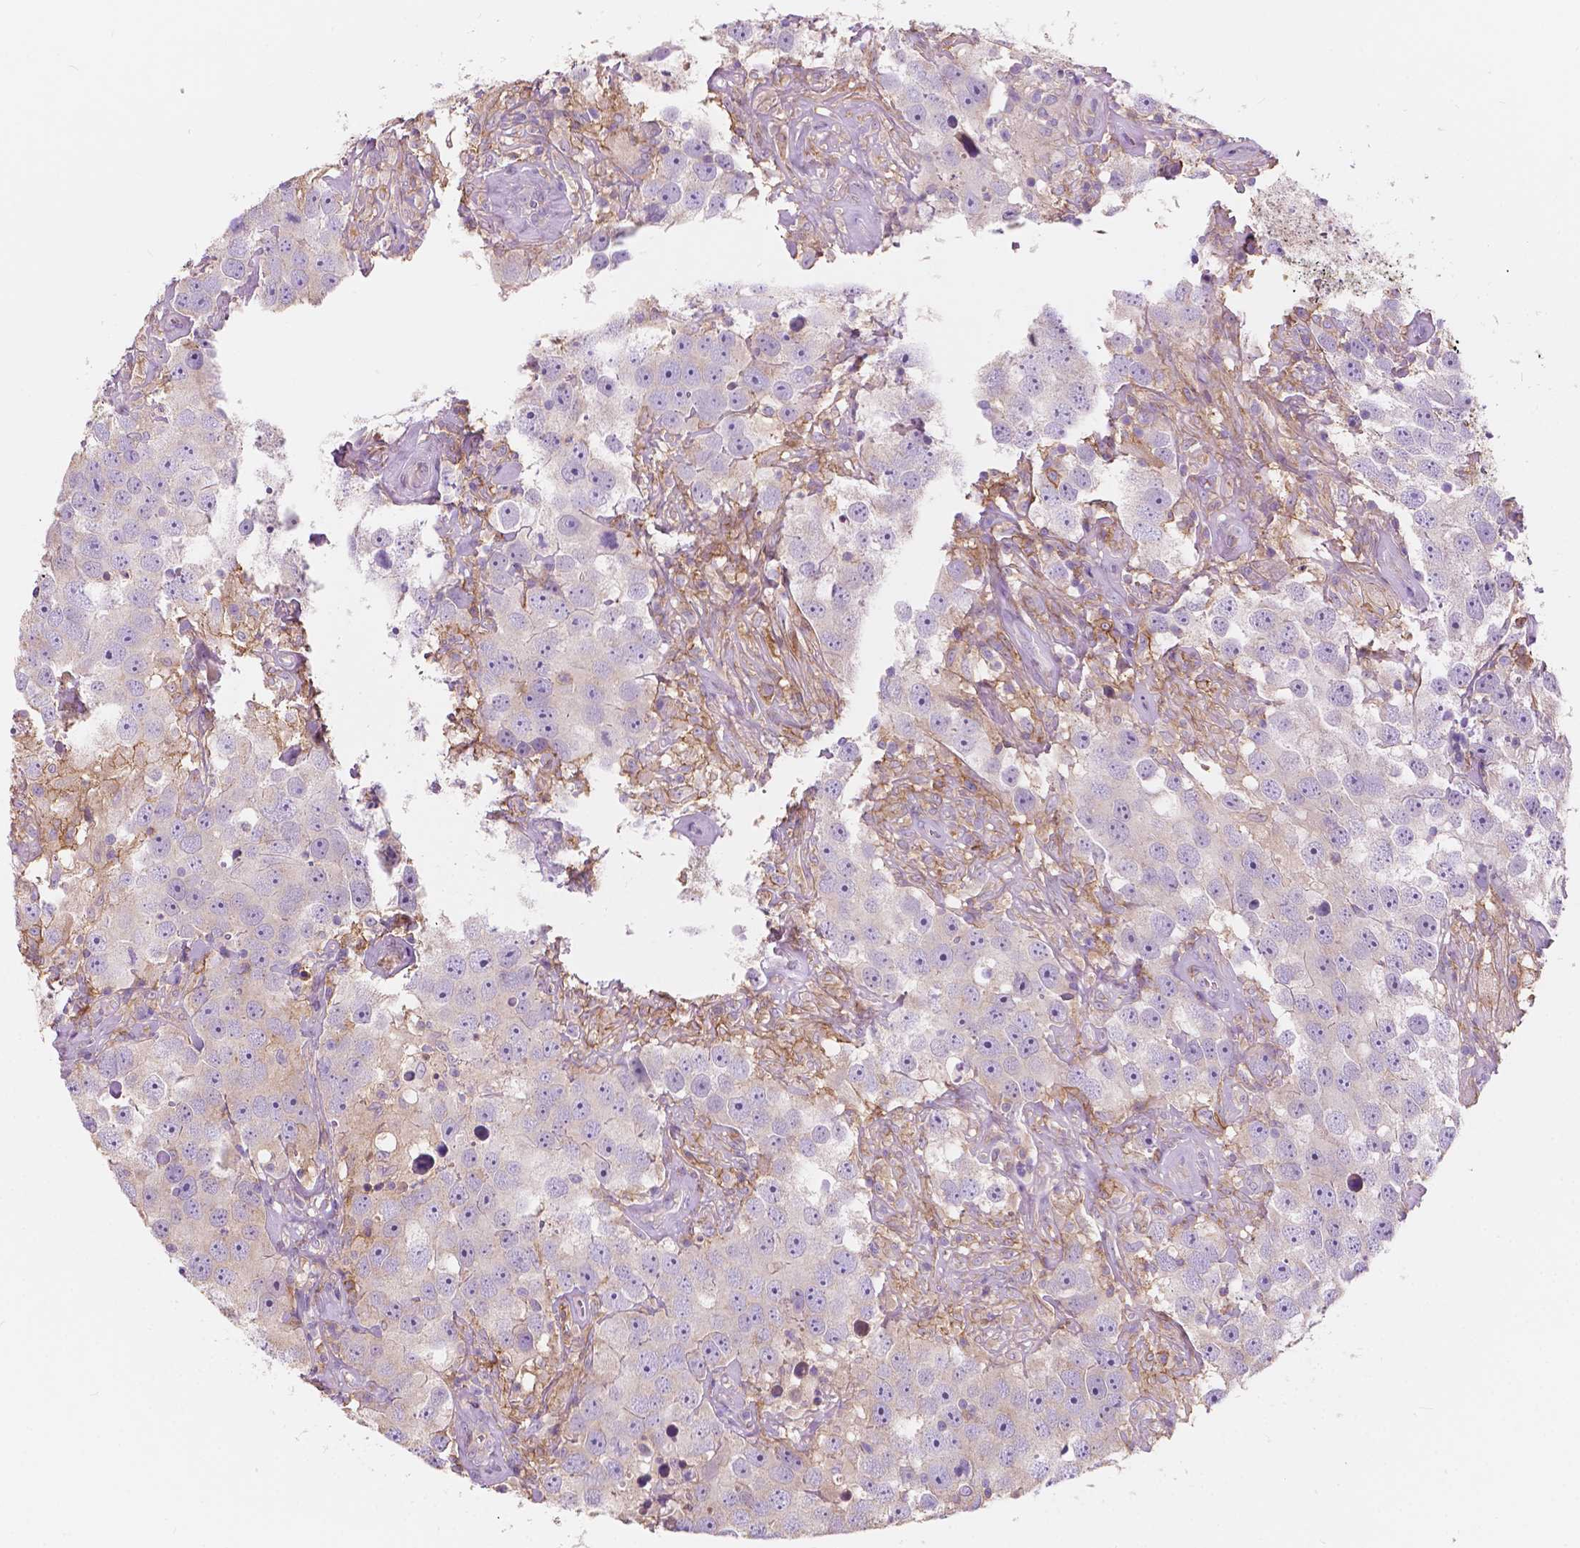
{"staining": {"intensity": "negative", "quantity": "none", "location": "none"}, "tissue": "testis cancer", "cell_type": "Tumor cells", "image_type": "cancer", "snomed": [{"axis": "morphology", "description": "Seminoma, NOS"}, {"axis": "topography", "description": "Testis"}], "caption": "High magnification brightfield microscopy of testis cancer stained with DAB (3,3'-diaminobenzidine) (brown) and counterstained with hematoxylin (blue): tumor cells show no significant expression.", "gene": "SEMA4A", "patient": {"sex": "male", "age": 49}}